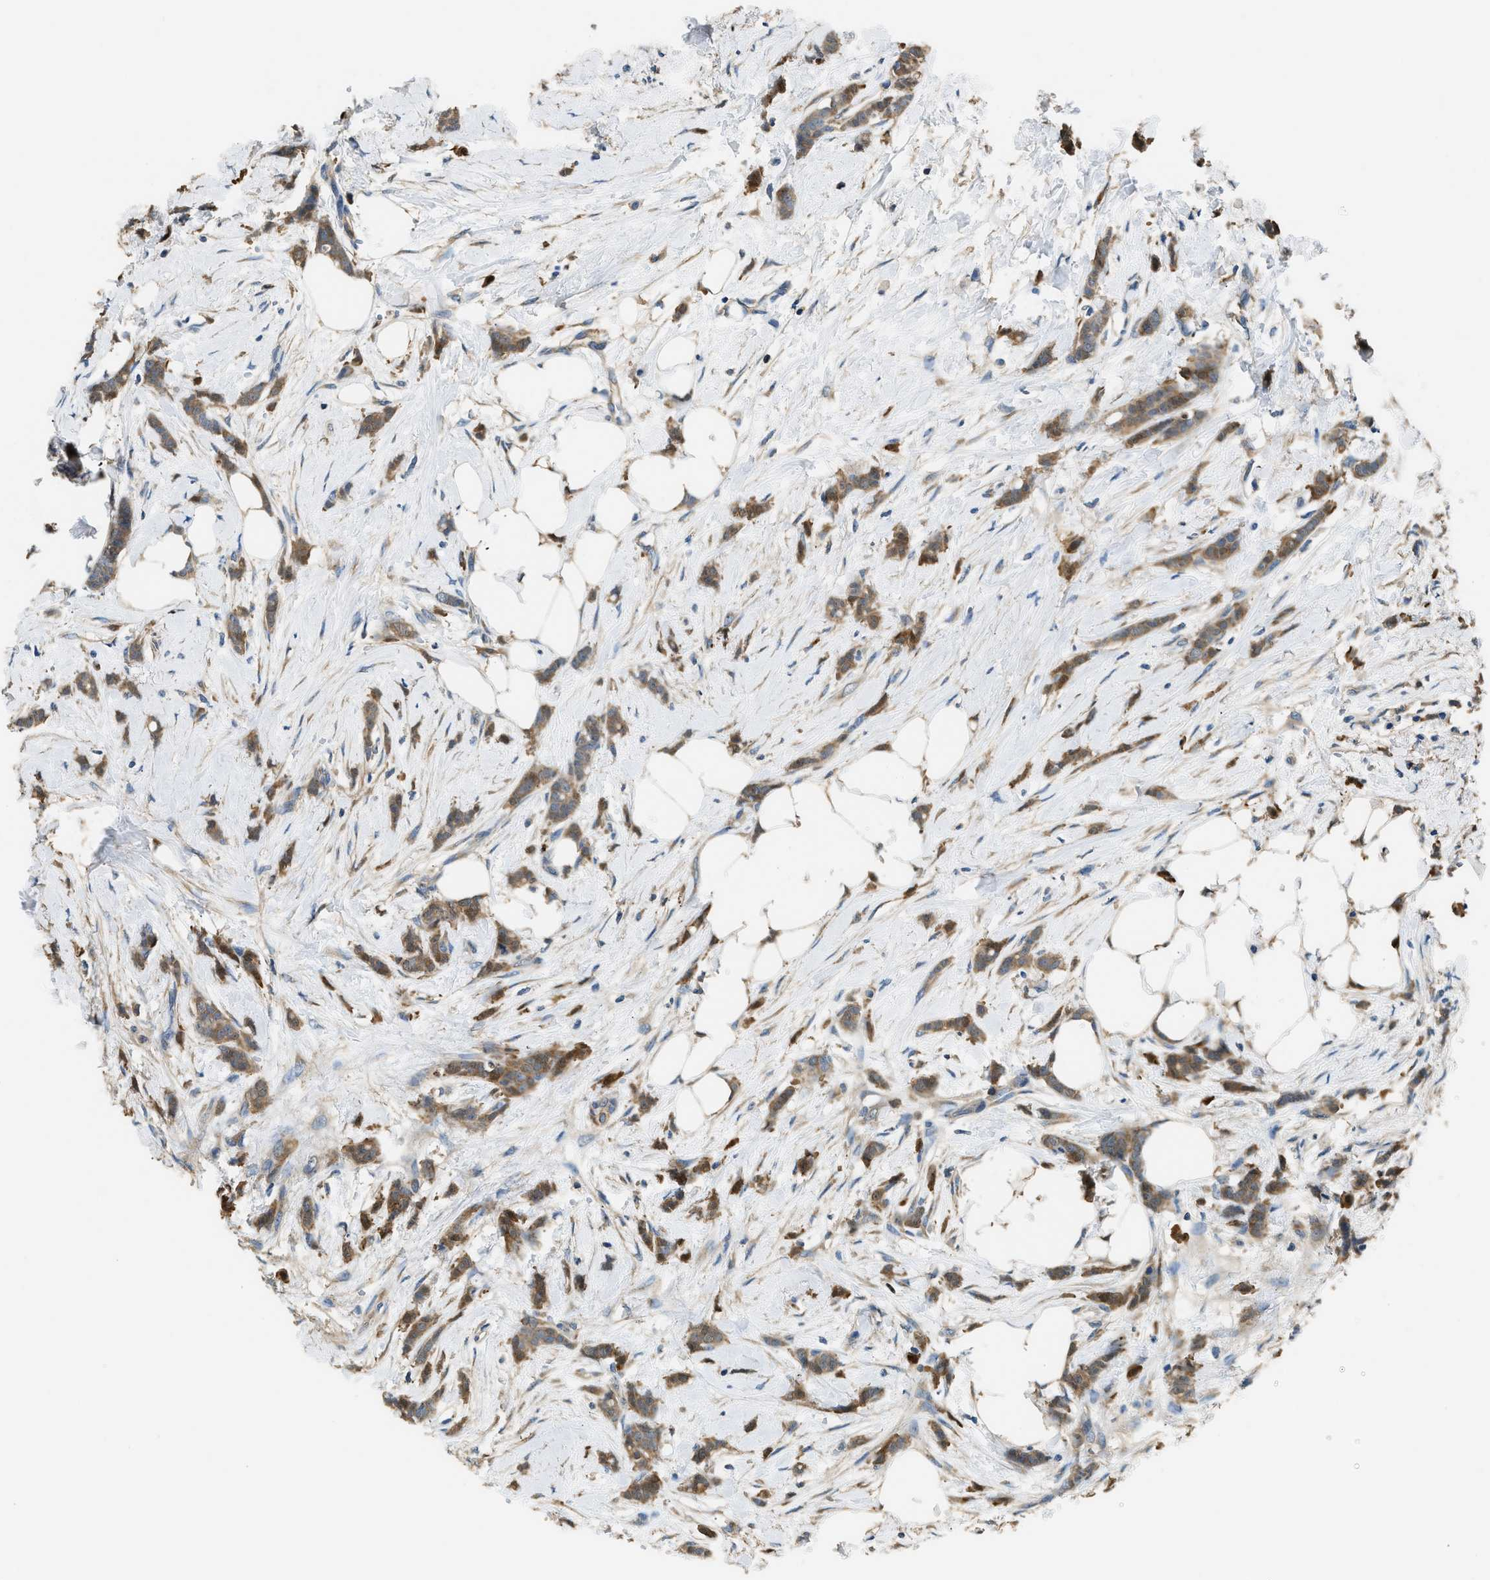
{"staining": {"intensity": "moderate", "quantity": ">75%", "location": "cytoplasmic/membranous"}, "tissue": "breast cancer", "cell_type": "Tumor cells", "image_type": "cancer", "snomed": [{"axis": "morphology", "description": "Lobular carcinoma, in situ"}, {"axis": "morphology", "description": "Lobular carcinoma"}, {"axis": "topography", "description": "Breast"}], "caption": "Protein expression analysis of breast lobular carcinoma shows moderate cytoplasmic/membranous expression in about >75% of tumor cells.", "gene": "ANXA3", "patient": {"sex": "female", "age": 41}}